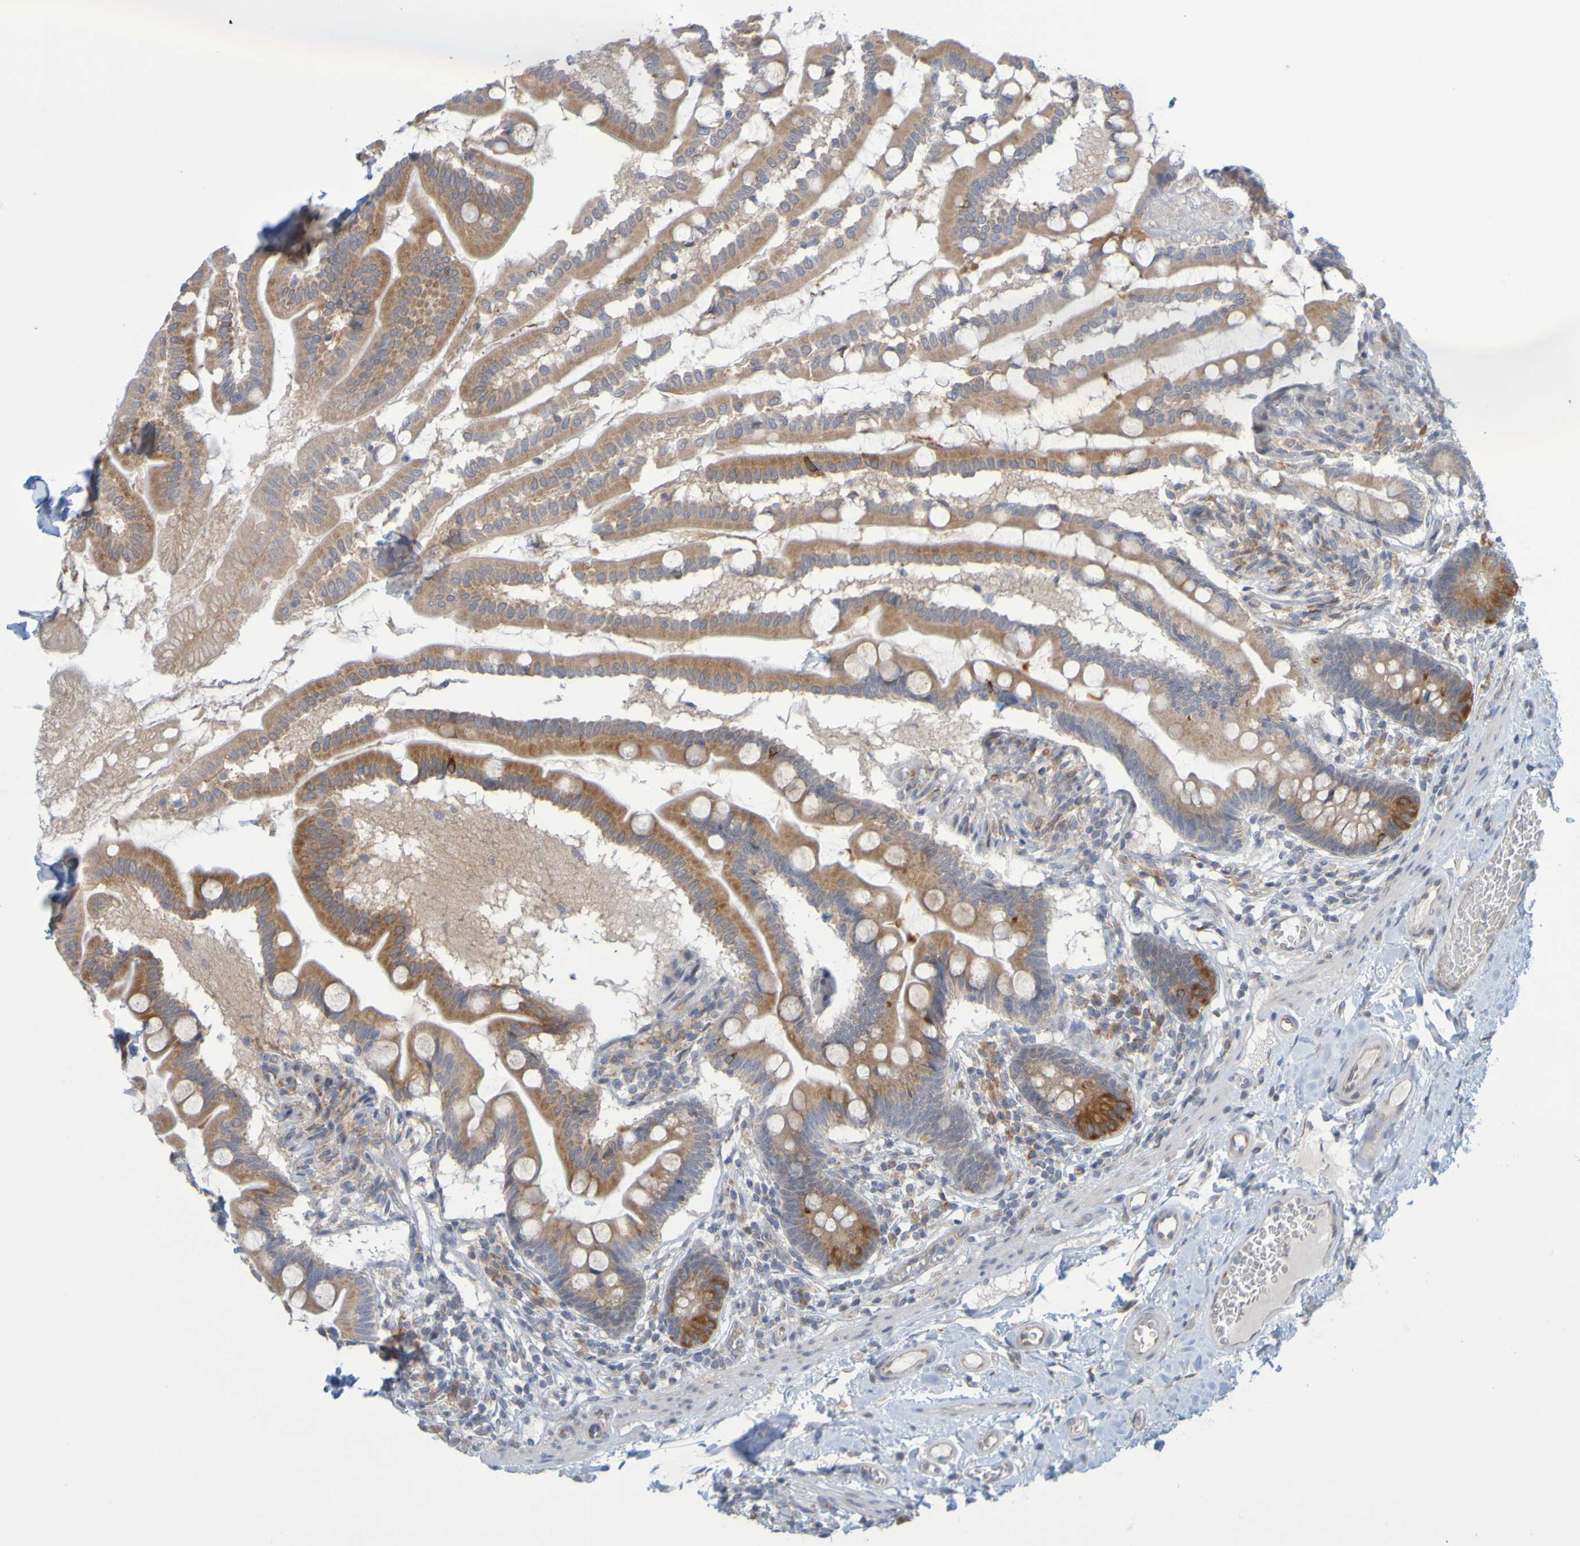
{"staining": {"intensity": "moderate", "quantity": ">75%", "location": "cytoplasmic/membranous"}, "tissue": "small intestine", "cell_type": "Glandular cells", "image_type": "normal", "snomed": [{"axis": "morphology", "description": "Normal tissue, NOS"}, {"axis": "topography", "description": "Small intestine"}], "caption": "Immunohistochemical staining of normal small intestine reveals moderate cytoplasmic/membranous protein staining in approximately >75% of glandular cells.", "gene": "MOGS", "patient": {"sex": "female", "age": 56}}